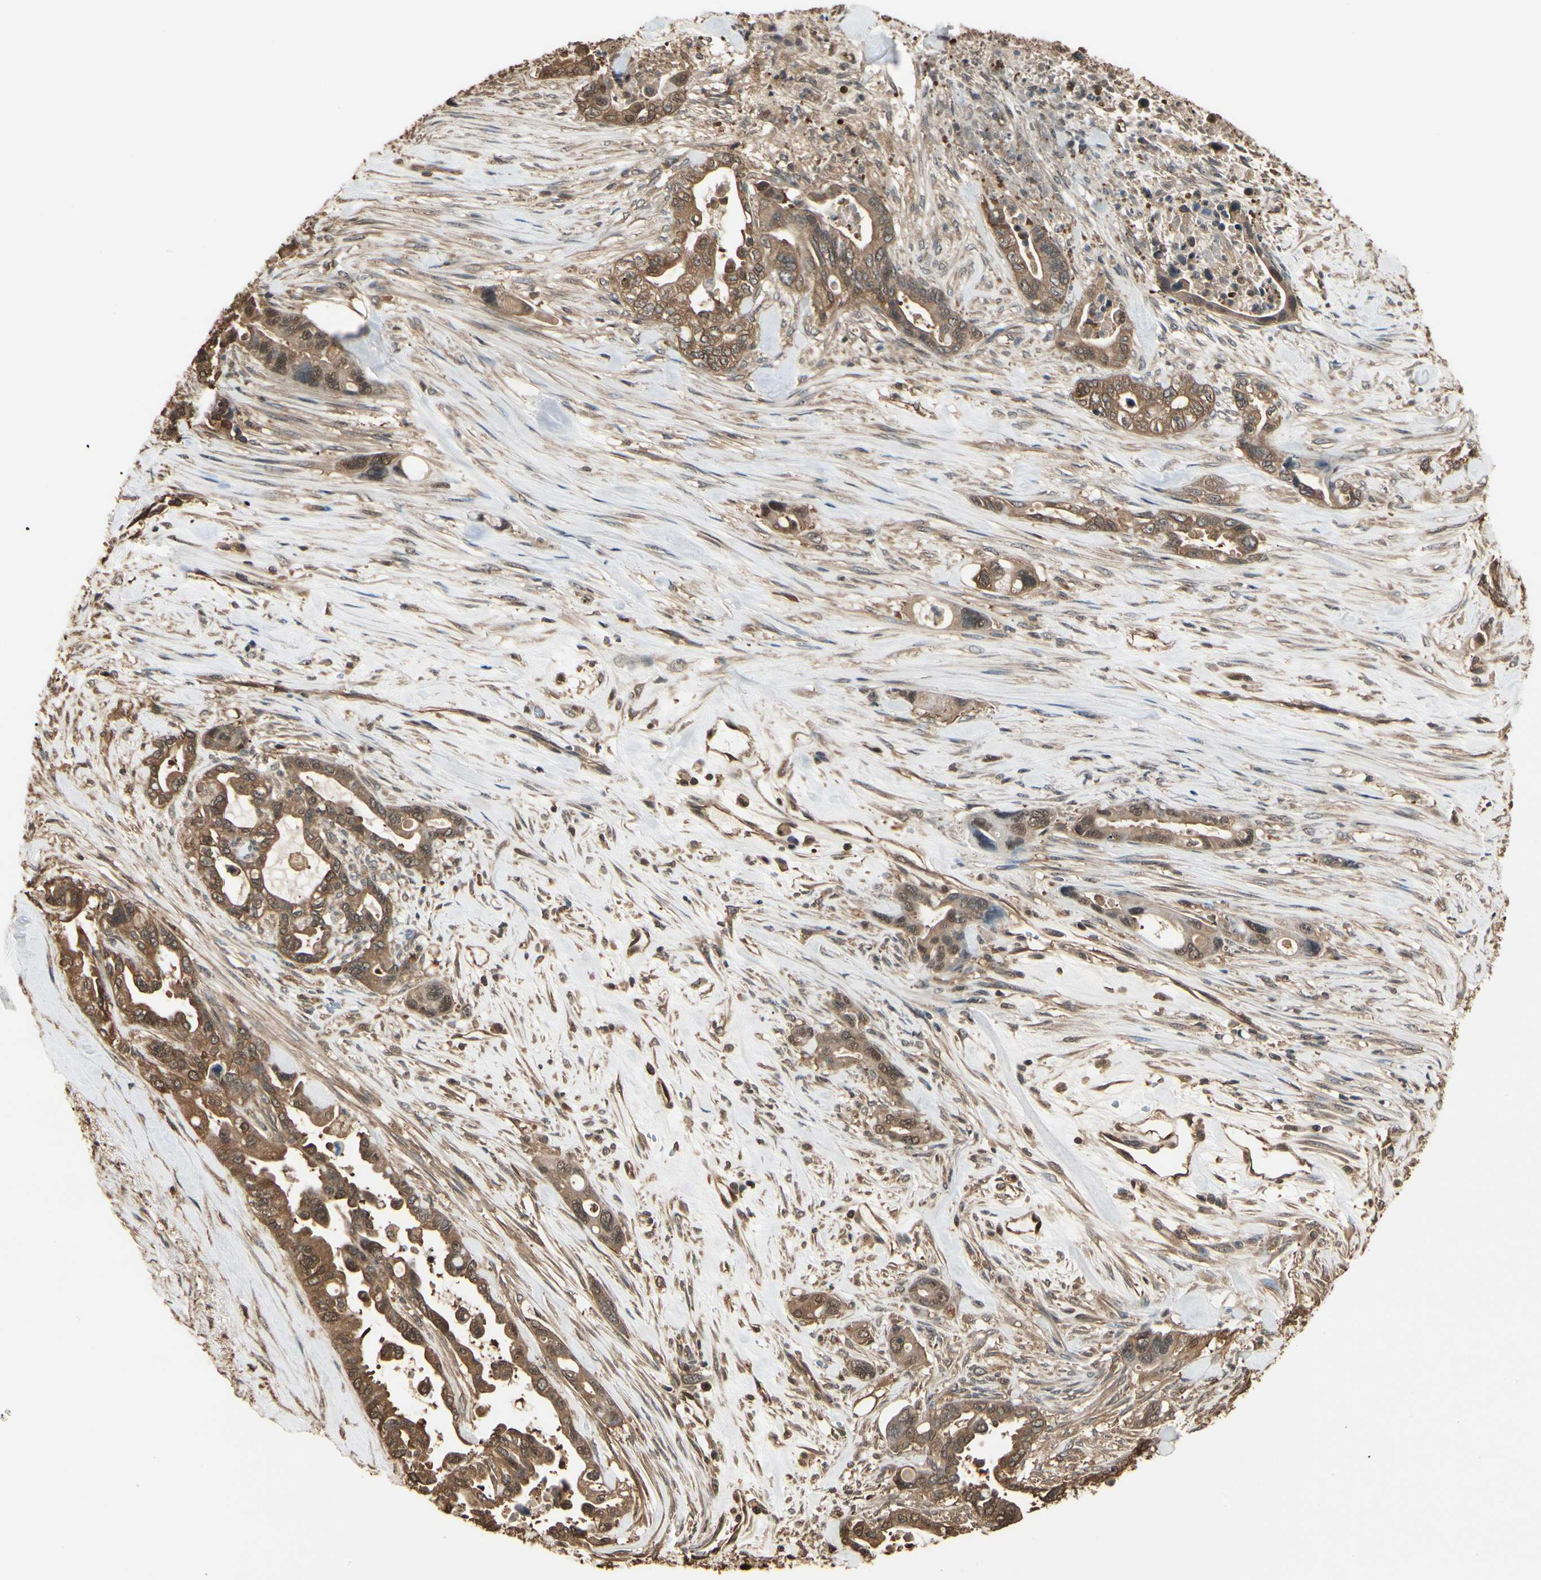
{"staining": {"intensity": "moderate", "quantity": ">75%", "location": "cytoplasmic/membranous,nuclear"}, "tissue": "pancreatic cancer", "cell_type": "Tumor cells", "image_type": "cancer", "snomed": [{"axis": "morphology", "description": "Adenocarcinoma, NOS"}, {"axis": "topography", "description": "Pancreas"}], "caption": "Adenocarcinoma (pancreatic) stained with IHC reveals moderate cytoplasmic/membranous and nuclear staining in about >75% of tumor cells. (IHC, brightfield microscopy, high magnification).", "gene": "YWHAE", "patient": {"sex": "male", "age": 70}}